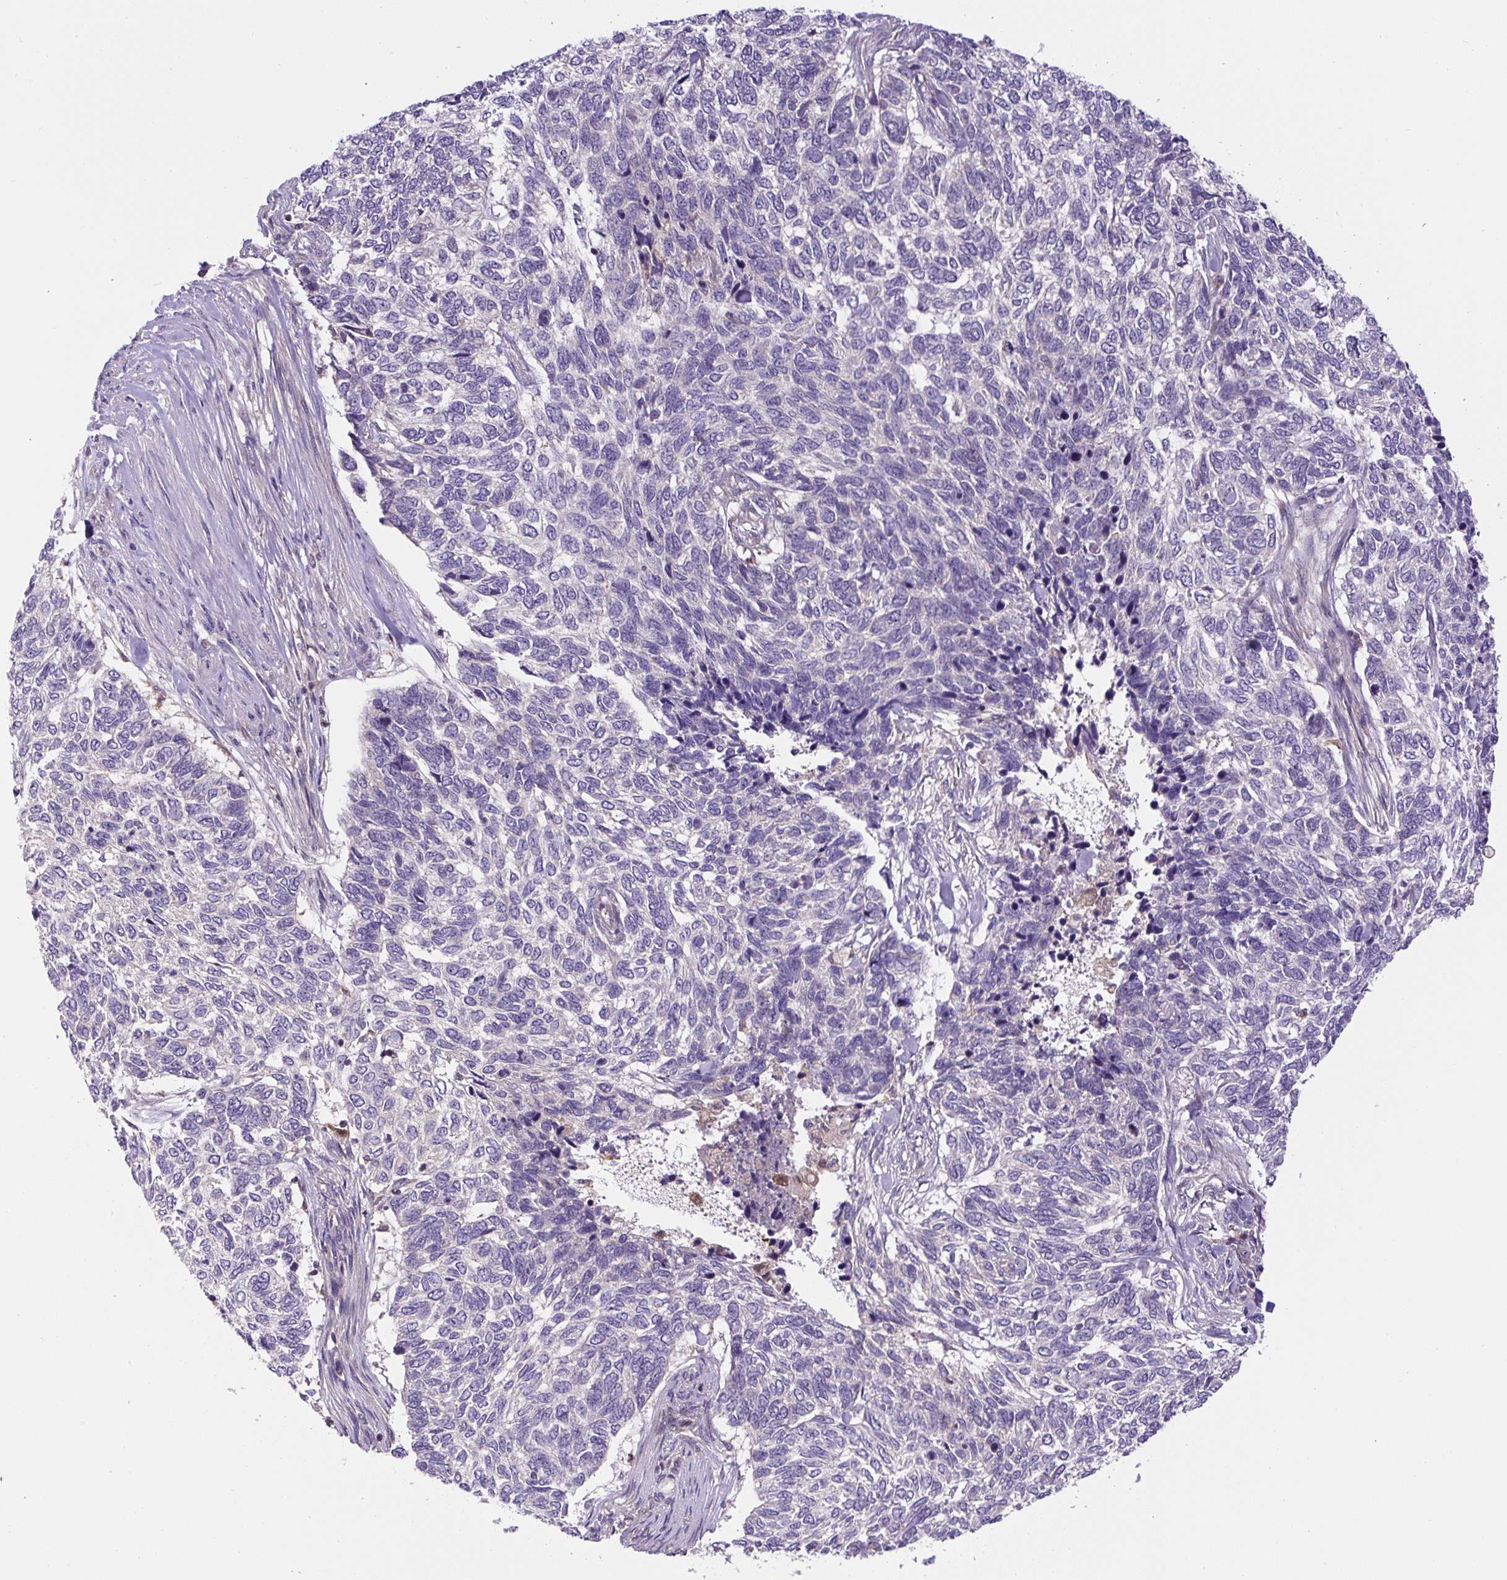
{"staining": {"intensity": "negative", "quantity": "none", "location": "none"}, "tissue": "skin cancer", "cell_type": "Tumor cells", "image_type": "cancer", "snomed": [{"axis": "morphology", "description": "Basal cell carcinoma"}, {"axis": "topography", "description": "Skin"}], "caption": "Skin cancer (basal cell carcinoma) stained for a protein using immunohistochemistry reveals no staining tumor cells.", "gene": "CCDC28A", "patient": {"sex": "female", "age": 65}}